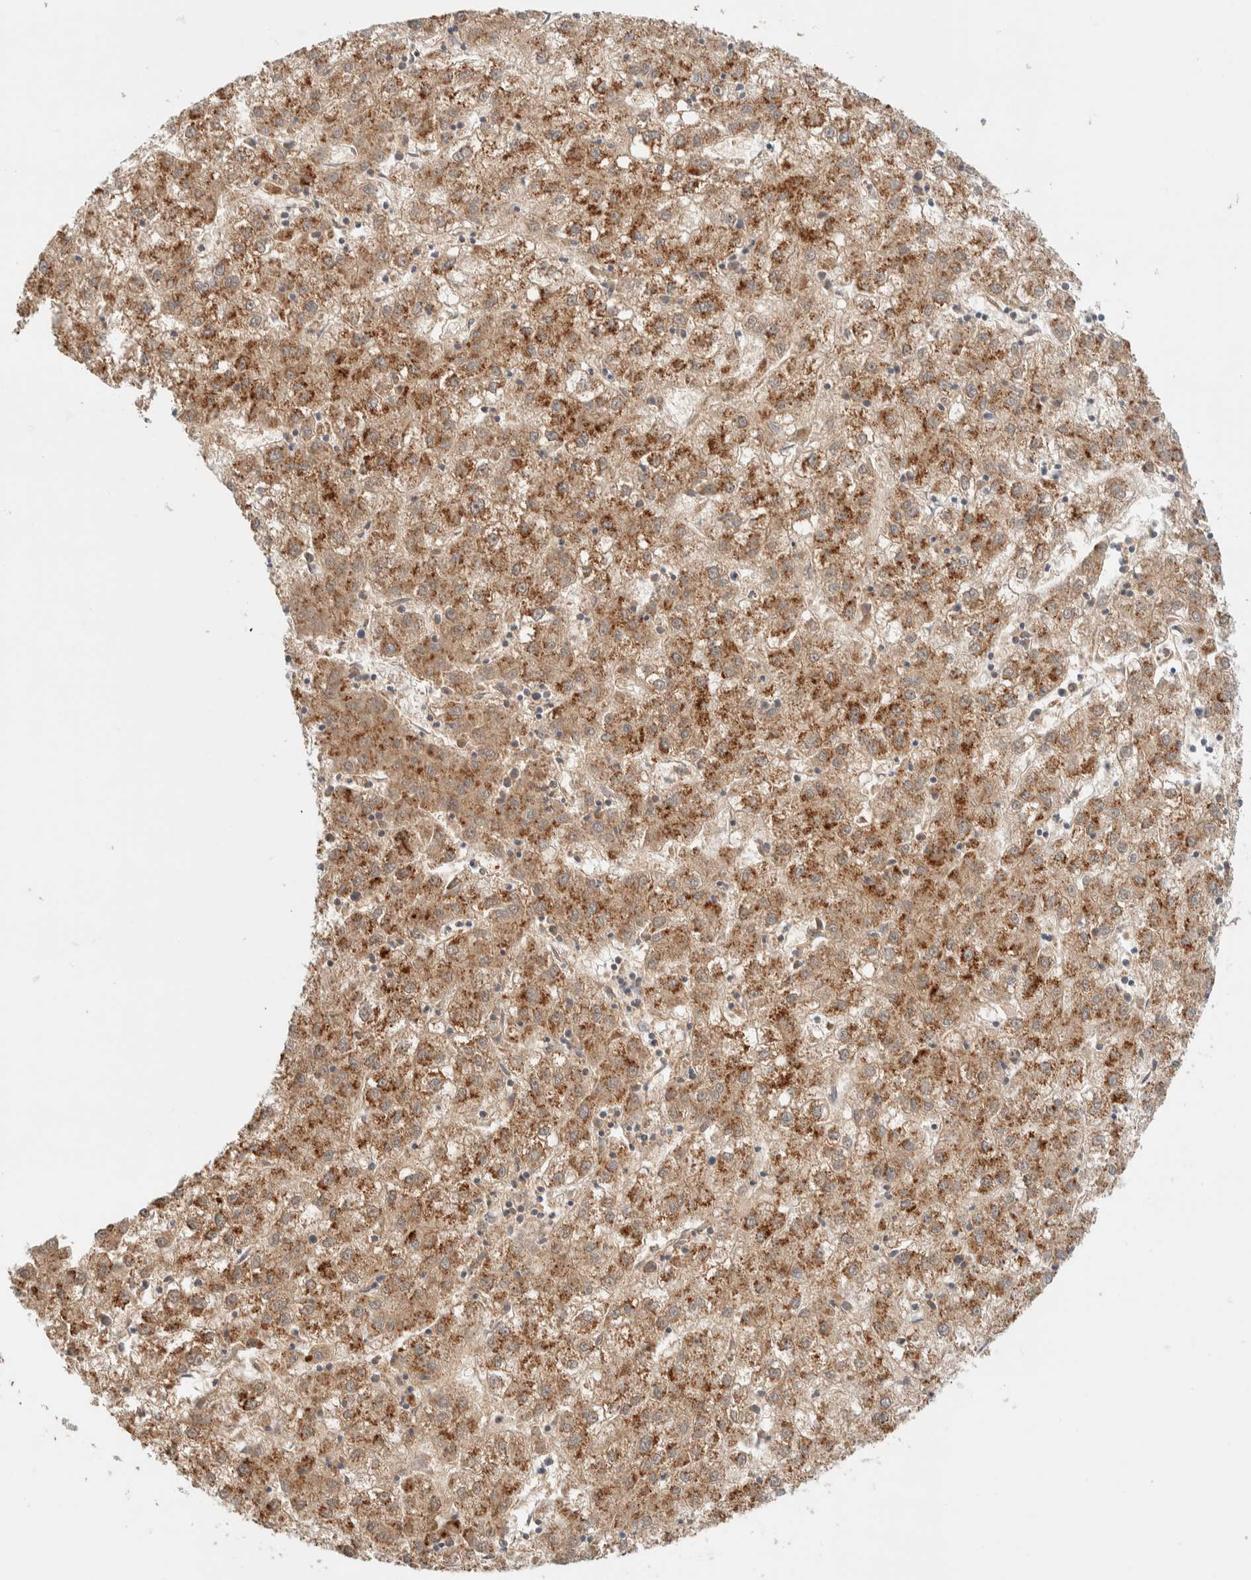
{"staining": {"intensity": "moderate", "quantity": ">75%", "location": "cytoplasmic/membranous"}, "tissue": "liver cancer", "cell_type": "Tumor cells", "image_type": "cancer", "snomed": [{"axis": "morphology", "description": "Carcinoma, Hepatocellular, NOS"}, {"axis": "topography", "description": "Liver"}], "caption": "Liver cancer (hepatocellular carcinoma) stained with DAB immunohistochemistry demonstrates medium levels of moderate cytoplasmic/membranous expression in approximately >75% of tumor cells.", "gene": "HDHD3", "patient": {"sex": "male", "age": 72}}